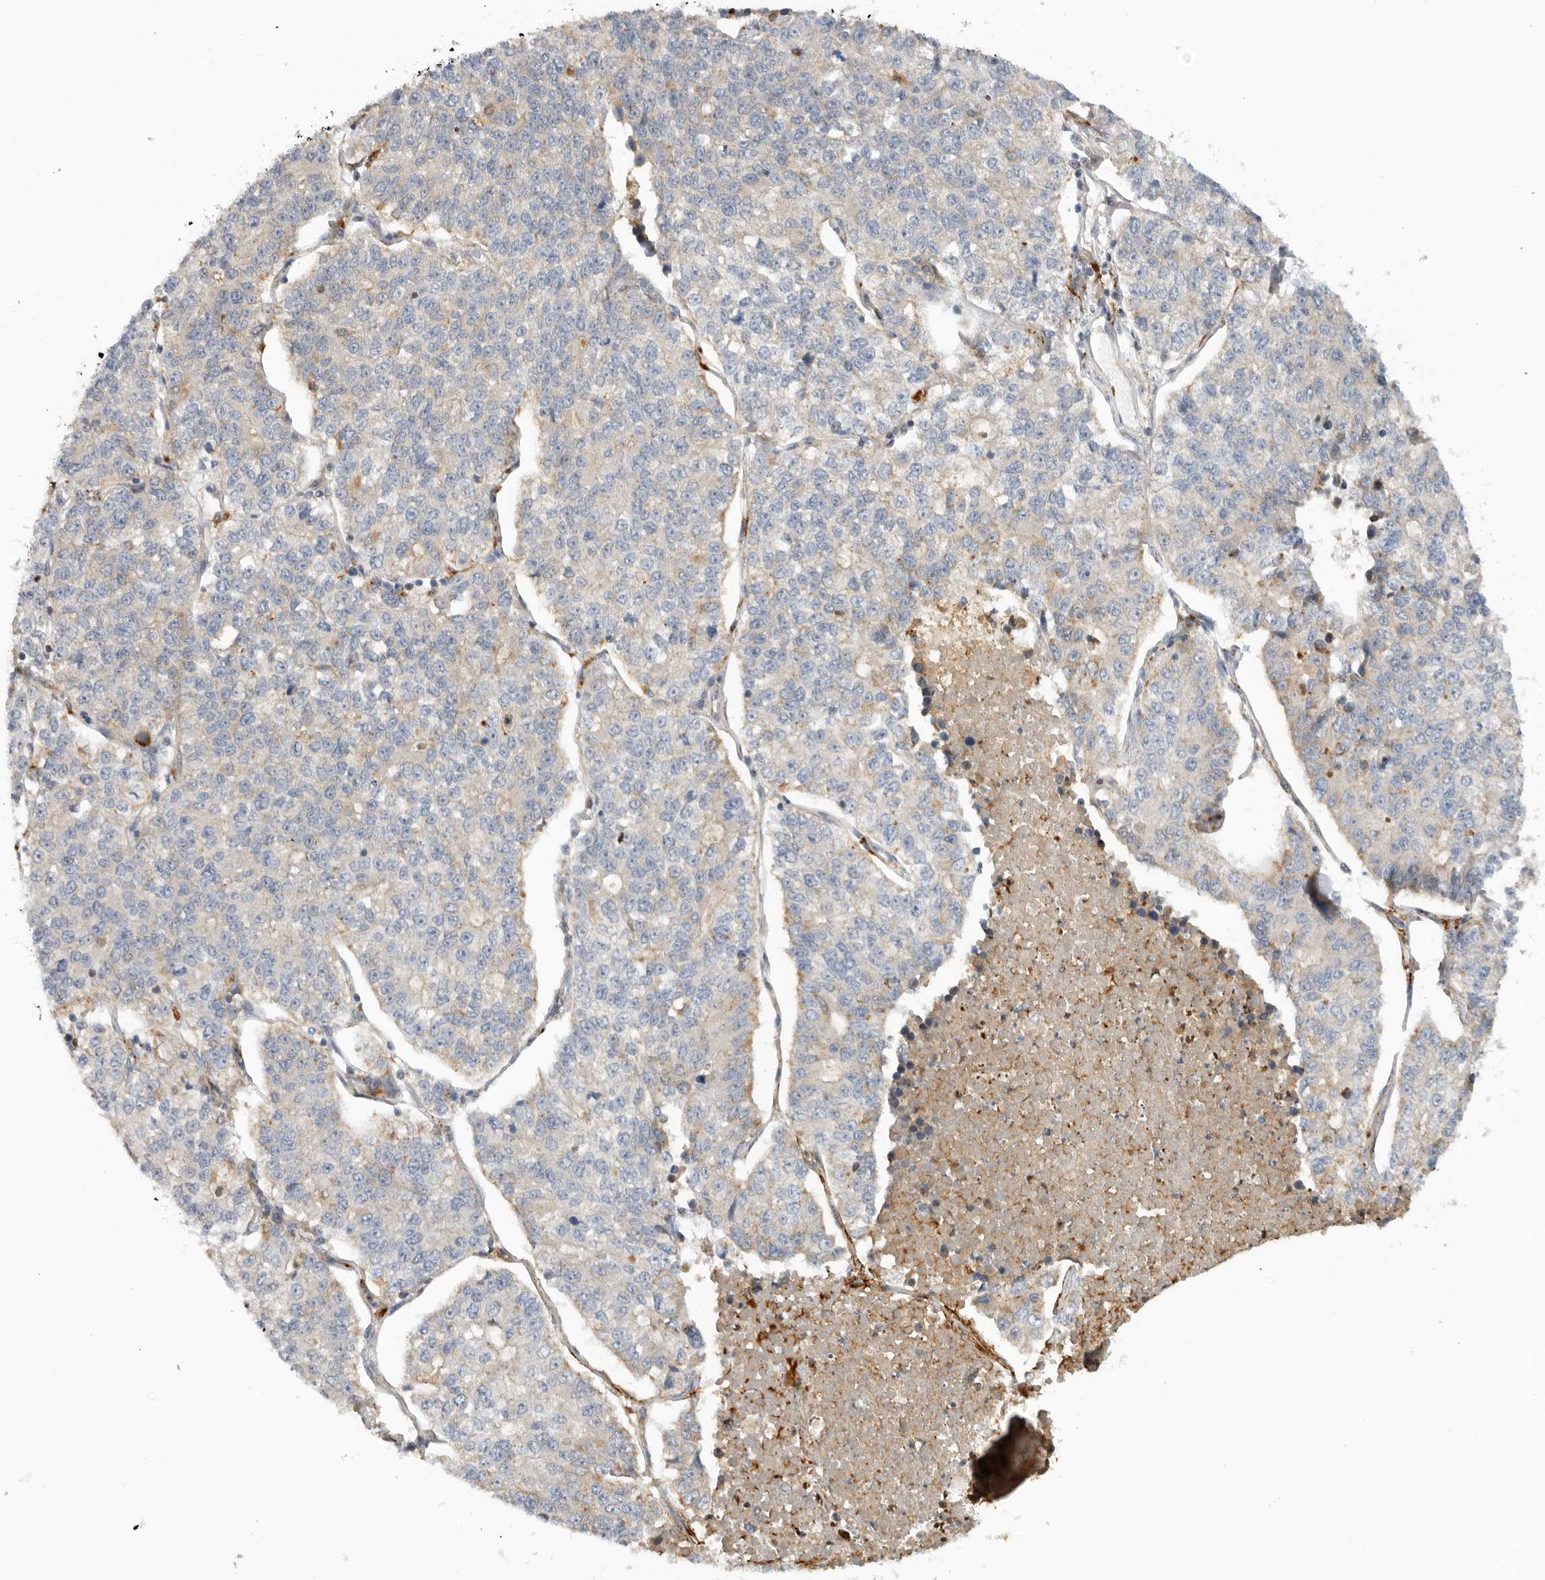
{"staining": {"intensity": "negative", "quantity": "none", "location": "none"}, "tissue": "lung cancer", "cell_type": "Tumor cells", "image_type": "cancer", "snomed": [{"axis": "morphology", "description": "Adenocarcinoma, NOS"}, {"axis": "topography", "description": "Lung"}], "caption": "The image demonstrates no significant staining in tumor cells of lung adenocarcinoma.", "gene": "GNE", "patient": {"sex": "male", "age": 49}}